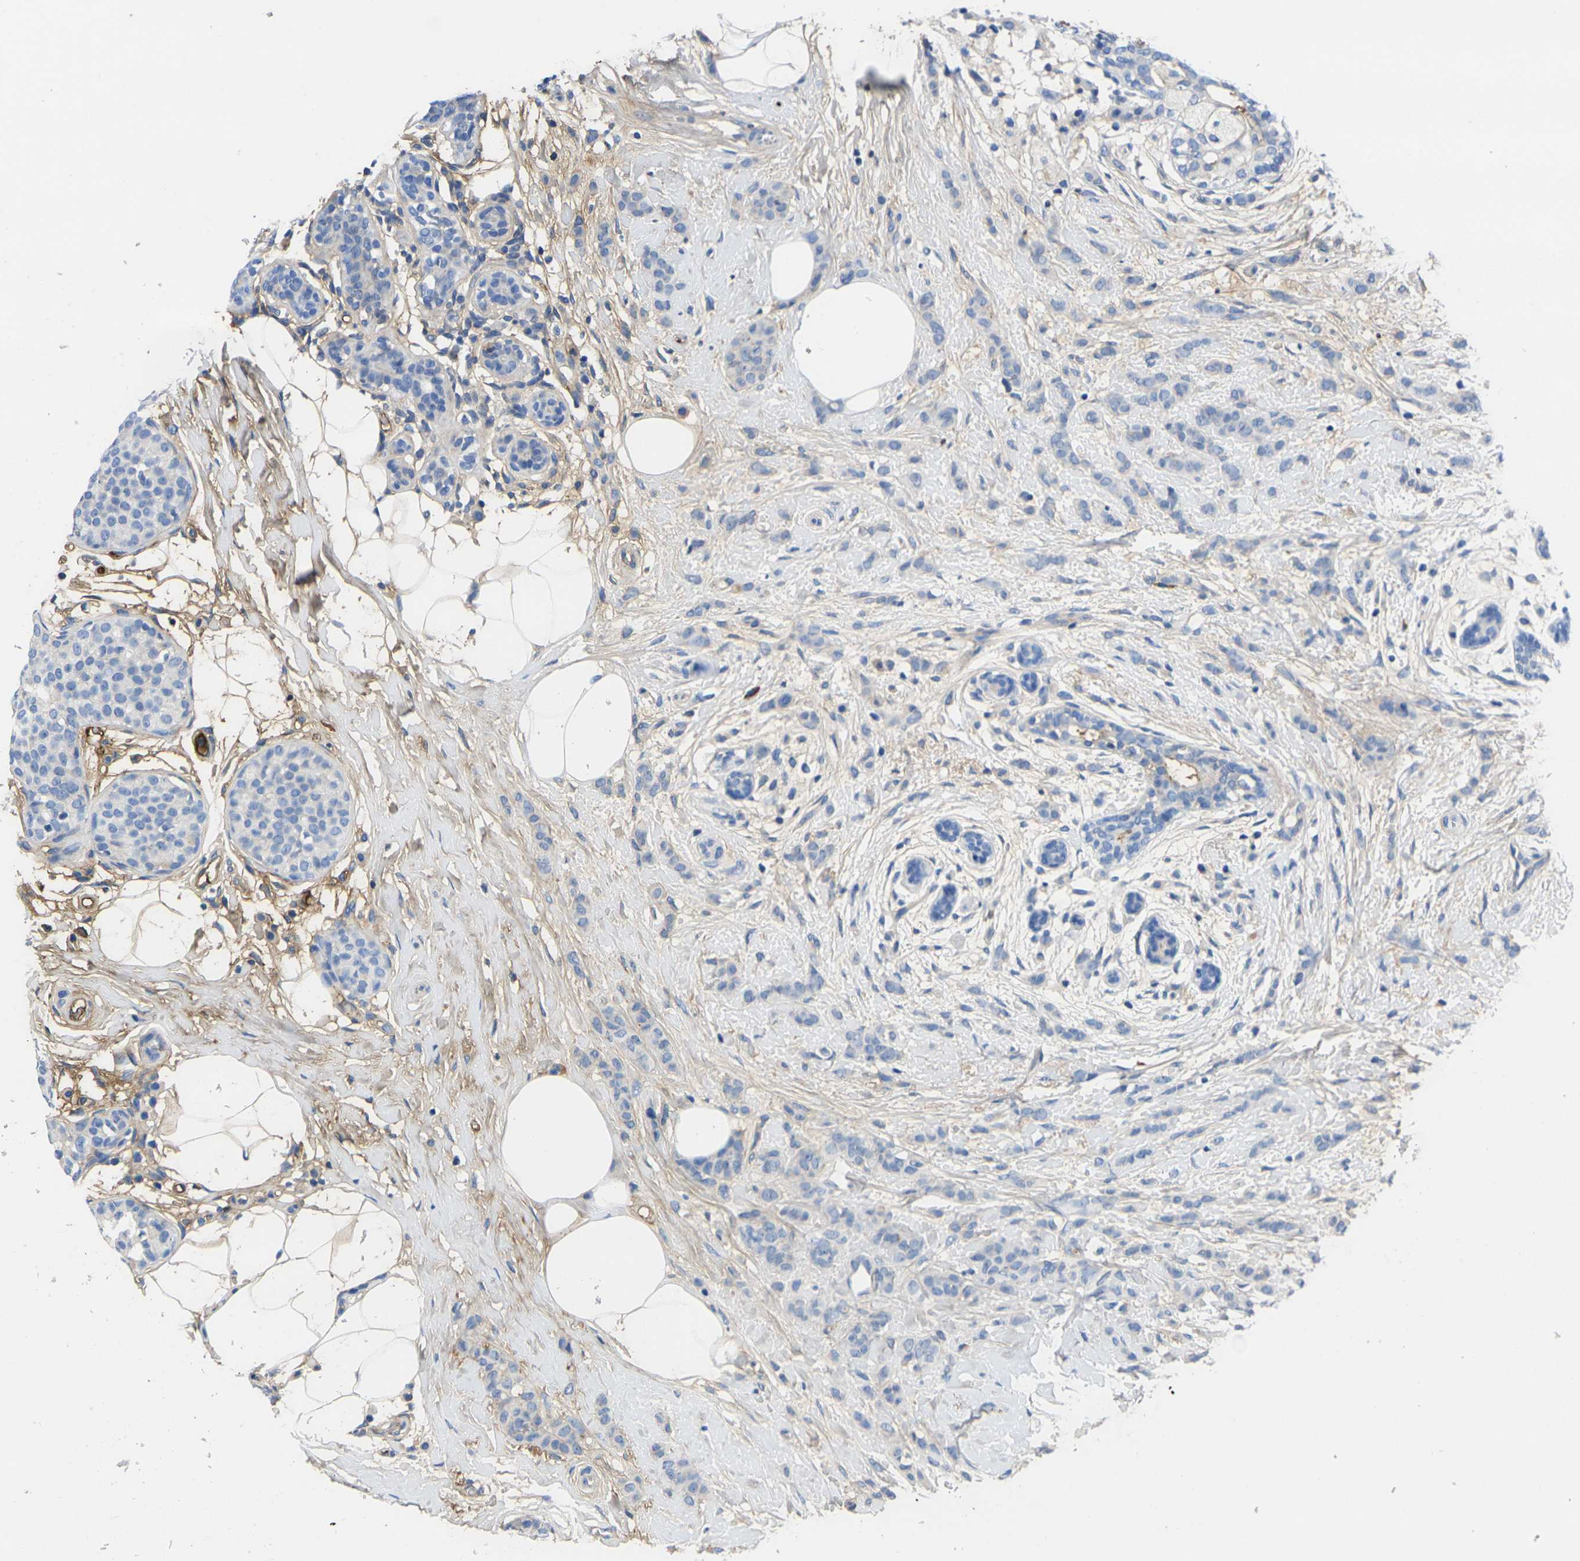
{"staining": {"intensity": "negative", "quantity": "none", "location": "none"}, "tissue": "breast cancer", "cell_type": "Tumor cells", "image_type": "cancer", "snomed": [{"axis": "morphology", "description": "Lobular carcinoma, in situ"}, {"axis": "morphology", "description": "Lobular carcinoma"}, {"axis": "topography", "description": "Breast"}], "caption": "The micrograph reveals no significant positivity in tumor cells of breast cancer.", "gene": "GREM2", "patient": {"sex": "female", "age": 41}}